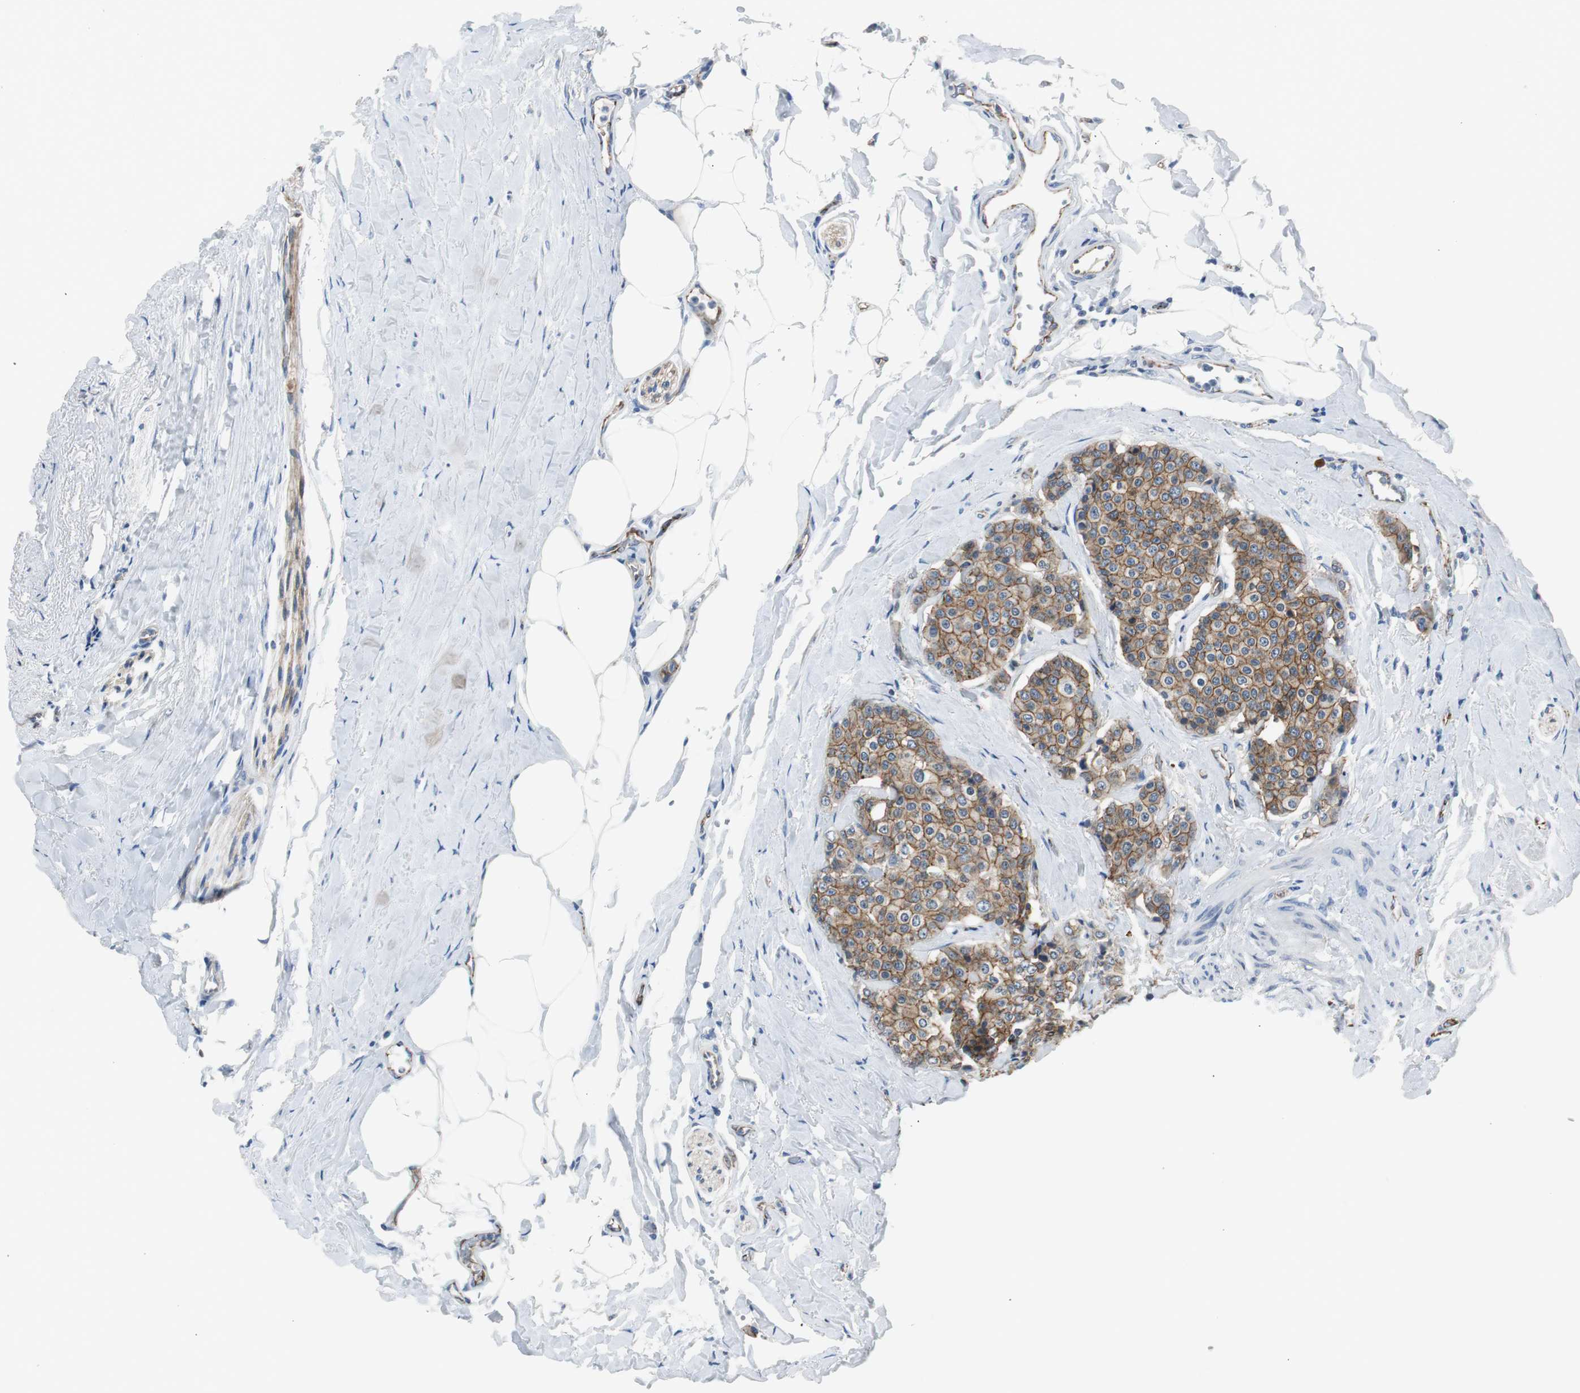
{"staining": {"intensity": "strong", "quantity": ">75%", "location": "cytoplasmic/membranous"}, "tissue": "carcinoid", "cell_type": "Tumor cells", "image_type": "cancer", "snomed": [{"axis": "morphology", "description": "Carcinoid, malignant, NOS"}, {"axis": "topography", "description": "Colon"}], "caption": "Immunohistochemistry (DAB) staining of human malignant carcinoid displays strong cytoplasmic/membranous protein positivity in about >75% of tumor cells. (Brightfield microscopy of DAB IHC at high magnification).", "gene": "STXBP4", "patient": {"sex": "female", "age": 61}}